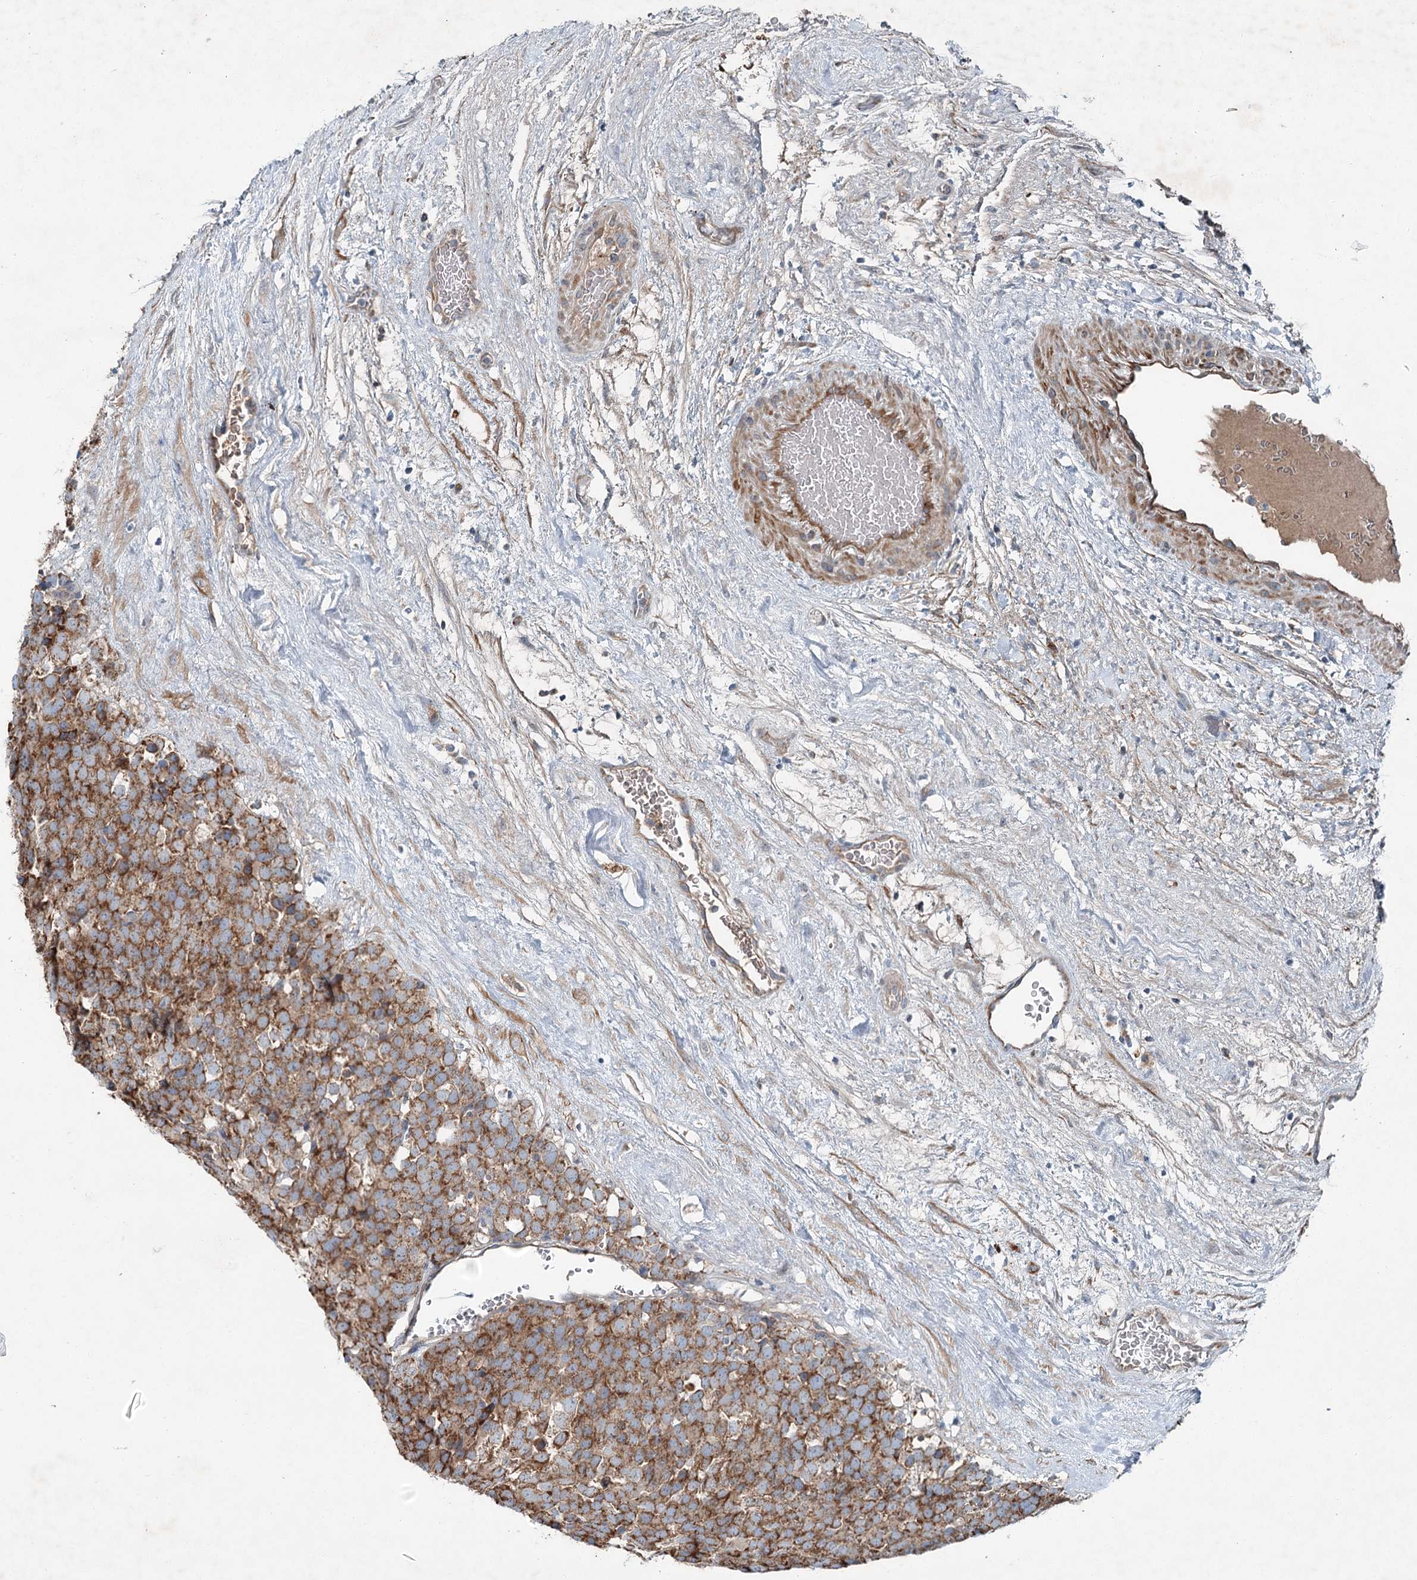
{"staining": {"intensity": "moderate", "quantity": ">75%", "location": "cytoplasmic/membranous"}, "tissue": "testis cancer", "cell_type": "Tumor cells", "image_type": "cancer", "snomed": [{"axis": "morphology", "description": "Seminoma, NOS"}, {"axis": "topography", "description": "Testis"}], "caption": "The histopathology image reveals staining of testis cancer, revealing moderate cytoplasmic/membranous protein expression (brown color) within tumor cells.", "gene": "CHCHD5", "patient": {"sex": "male", "age": 71}}